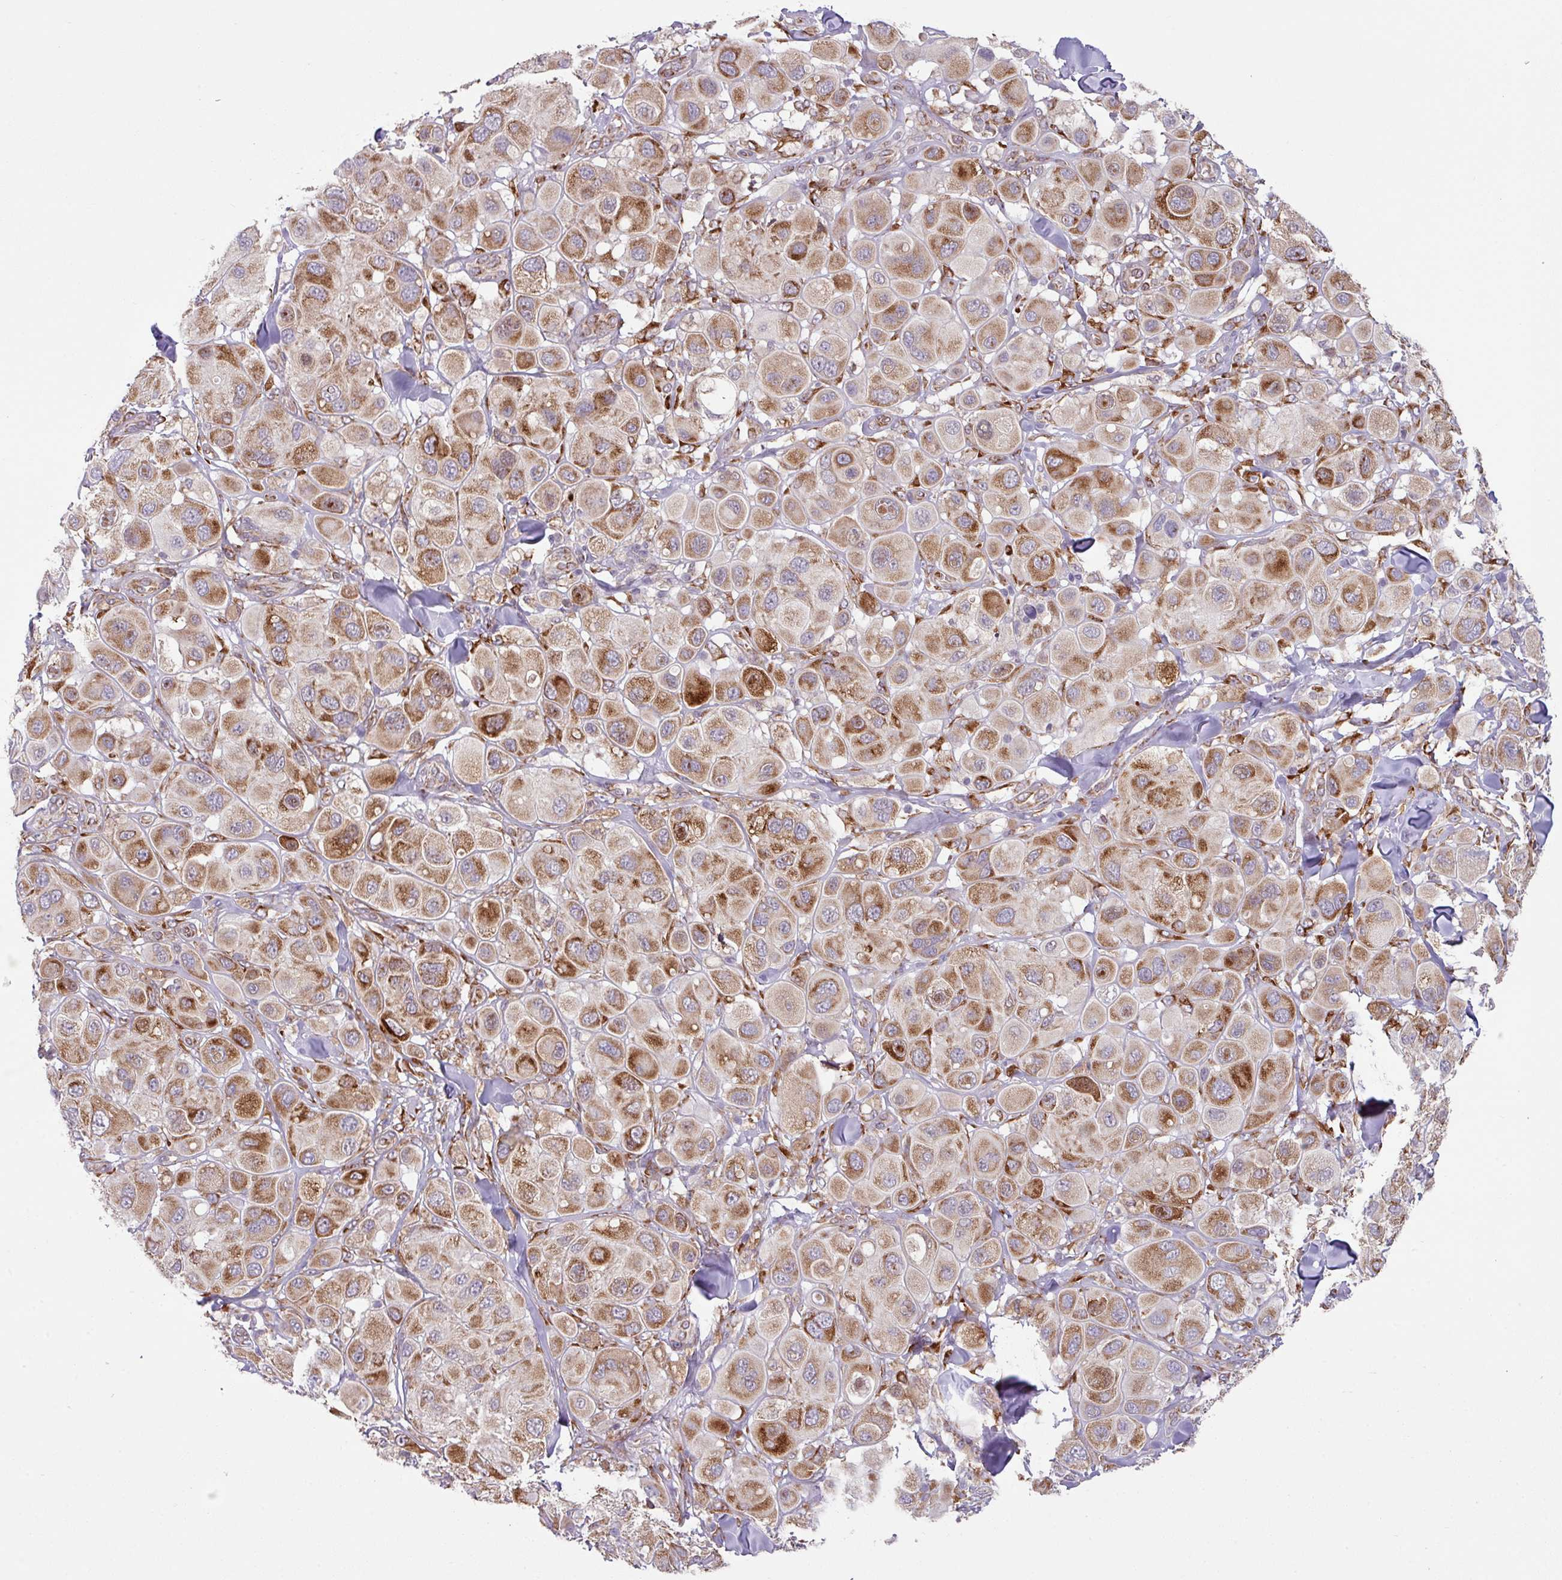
{"staining": {"intensity": "moderate", "quantity": ">75%", "location": "cytoplasmic/membranous"}, "tissue": "melanoma", "cell_type": "Tumor cells", "image_type": "cancer", "snomed": [{"axis": "morphology", "description": "Malignant melanoma, Metastatic site"}, {"axis": "topography", "description": "Skin"}], "caption": "Malignant melanoma (metastatic site) was stained to show a protein in brown. There is medium levels of moderate cytoplasmic/membranous staining in about >75% of tumor cells. The staining was performed using DAB to visualize the protein expression in brown, while the nuclei were stained in blue with hematoxylin (Magnification: 20x).", "gene": "SLC39A7", "patient": {"sex": "male", "age": 41}}